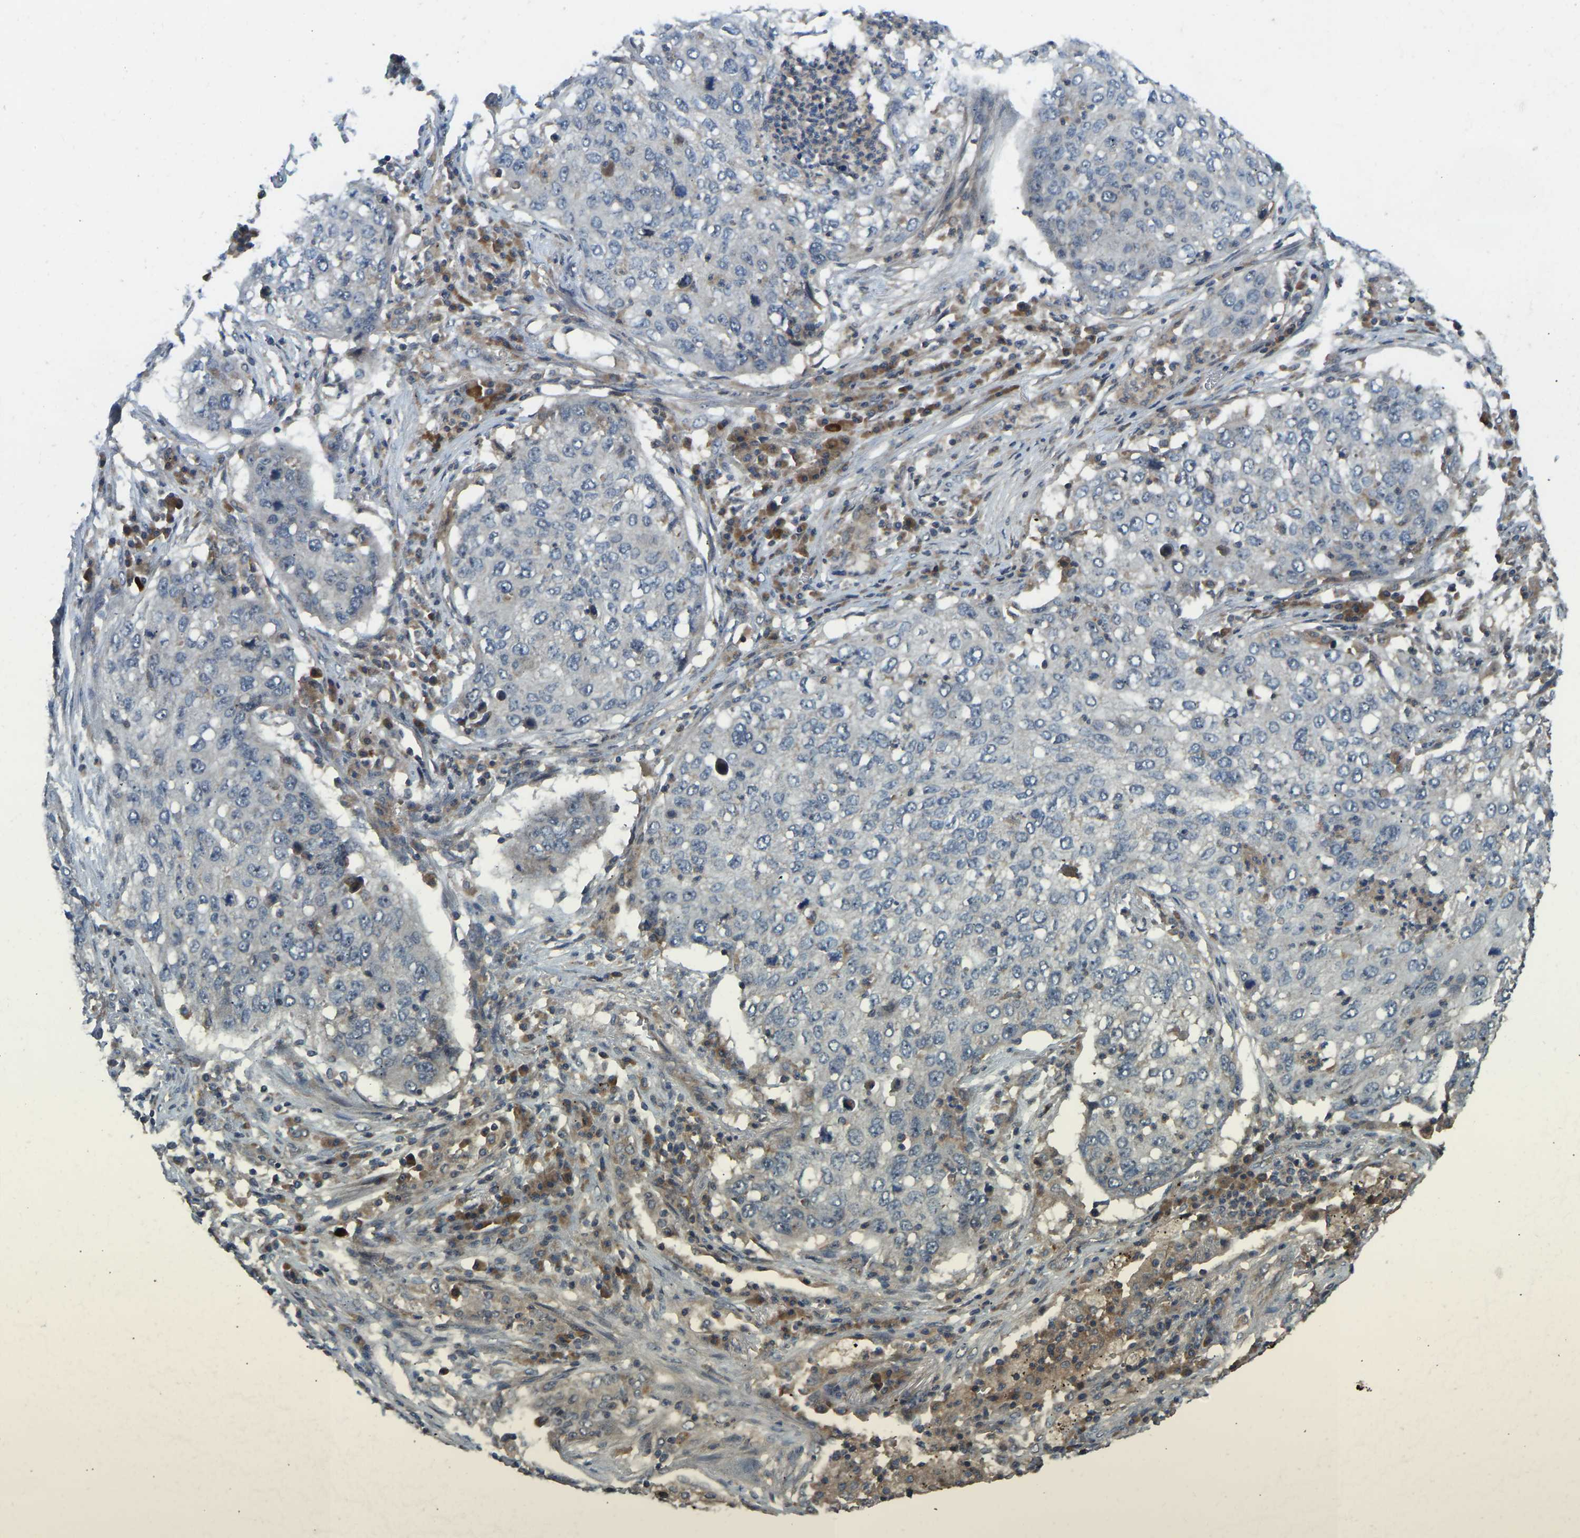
{"staining": {"intensity": "negative", "quantity": "none", "location": "none"}, "tissue": "lung cancer", "cell_type": "Tumor cells", "image_type": "cancer", "snomed": [{"axis": "morphology", "description": "Squamous cell carcinoma, NOS"}, {"axis": "topography", "description": "Lung"}], "caption": "The image demonstrates no staining of tumor cells in lung cancer (squamous cell carcinoma). Brightfield microscopy of IHC stained with DAB (3,3'-diaminobenzidine) (brown) and hematoxylin (blue), captured at high magnification.", "gene": "ZNF71", "patient": {"sex": "female", "age": 63}}